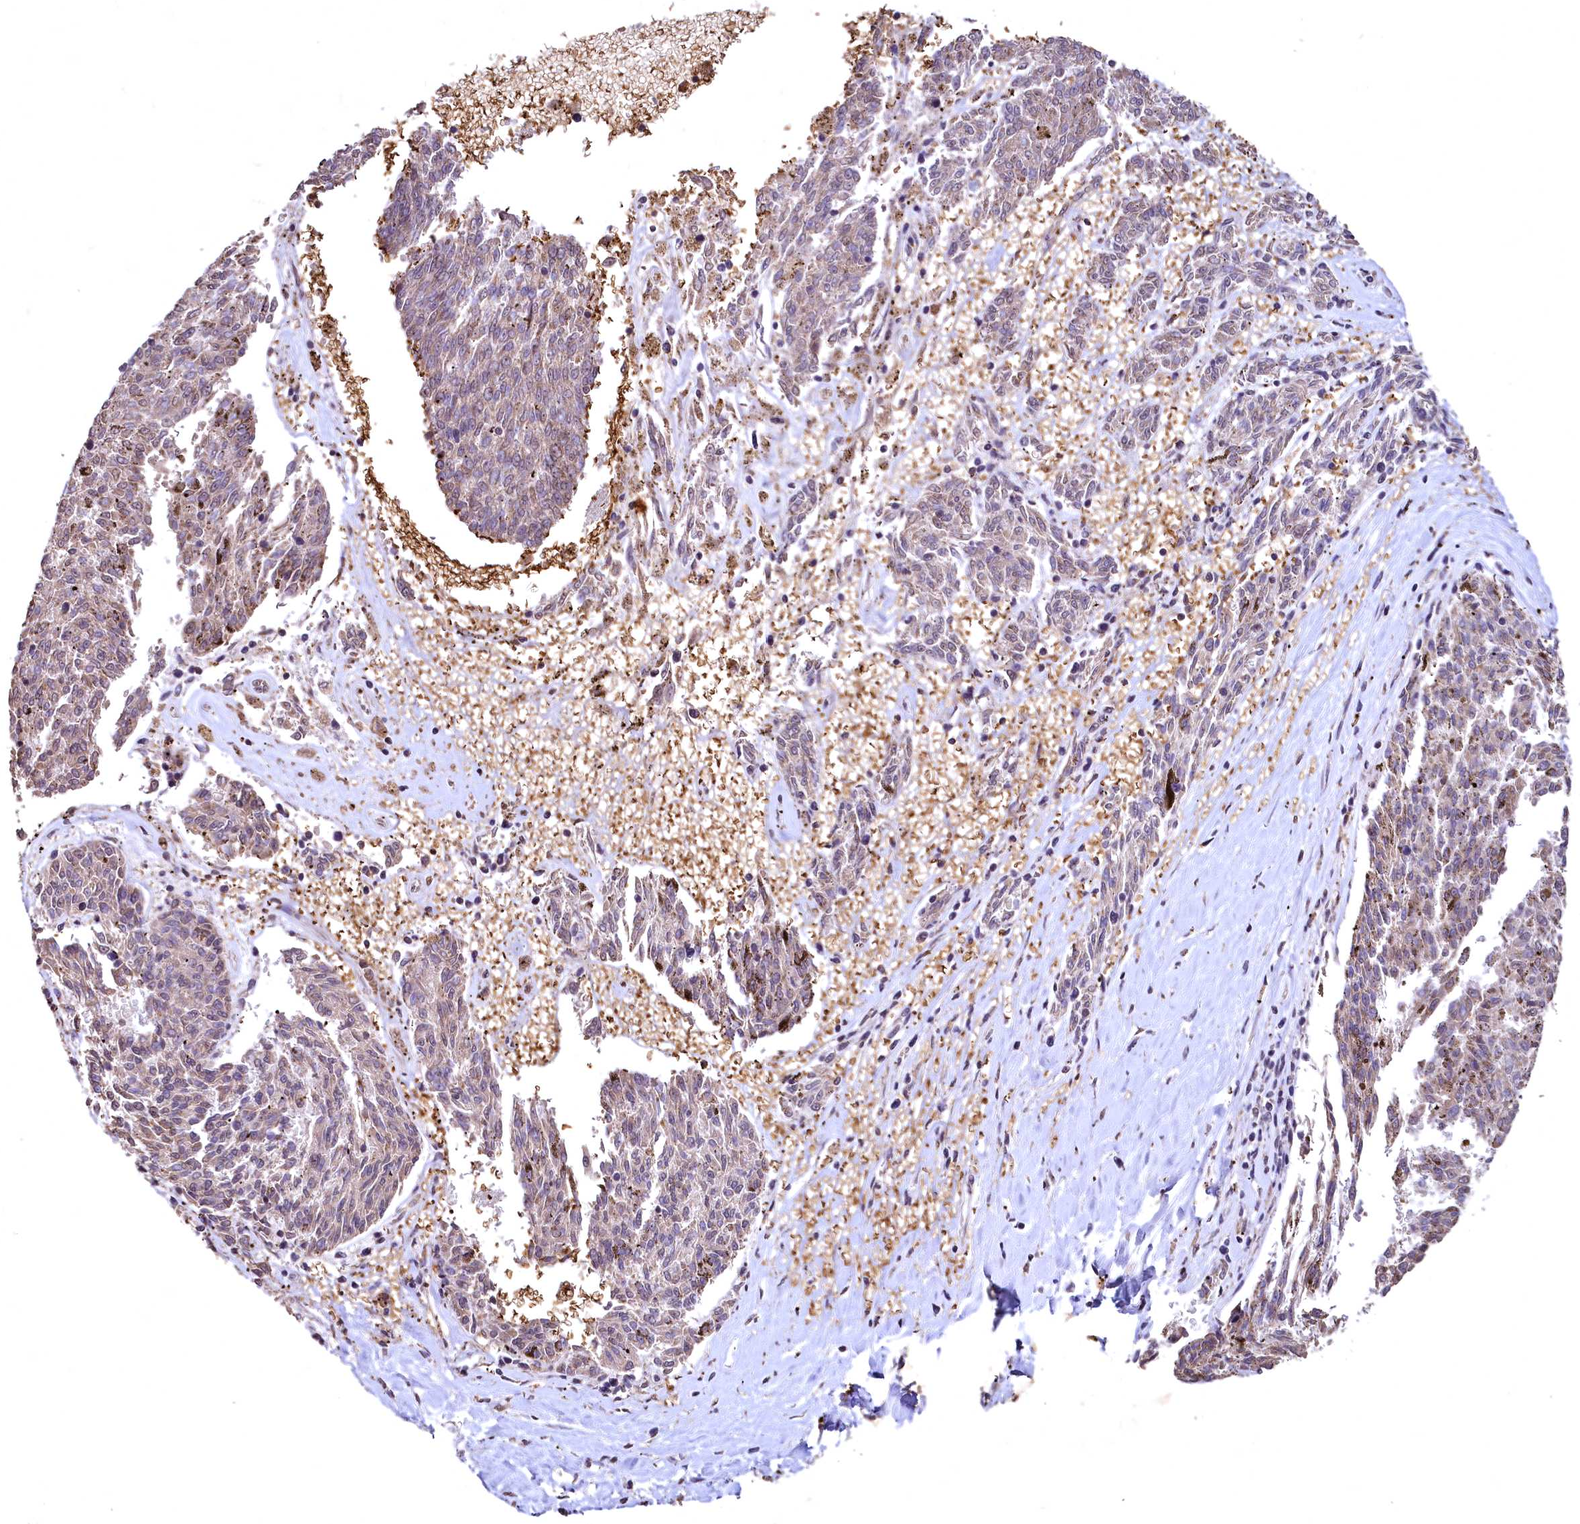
{"staining": {"intensity": "weak", "quantity": "<25%", "location": "cytoplasmic/membranous"}, "tissue": "melanoma", "cell_type": "Tumor cells", "image_type": "cancer", "snomed": [{"axis": "morphology", "description": "Malignant melanoma, NOS"}, {"axis": "topography", "description": "Skin"}], "caption": "Malignant melanoma was stained to show a protein in brown. There is no significant expression in tumor cells. Nuclei are stained in blue.", "gene": "SPTA1", "patient": {"sex": "female", "age": 72}}